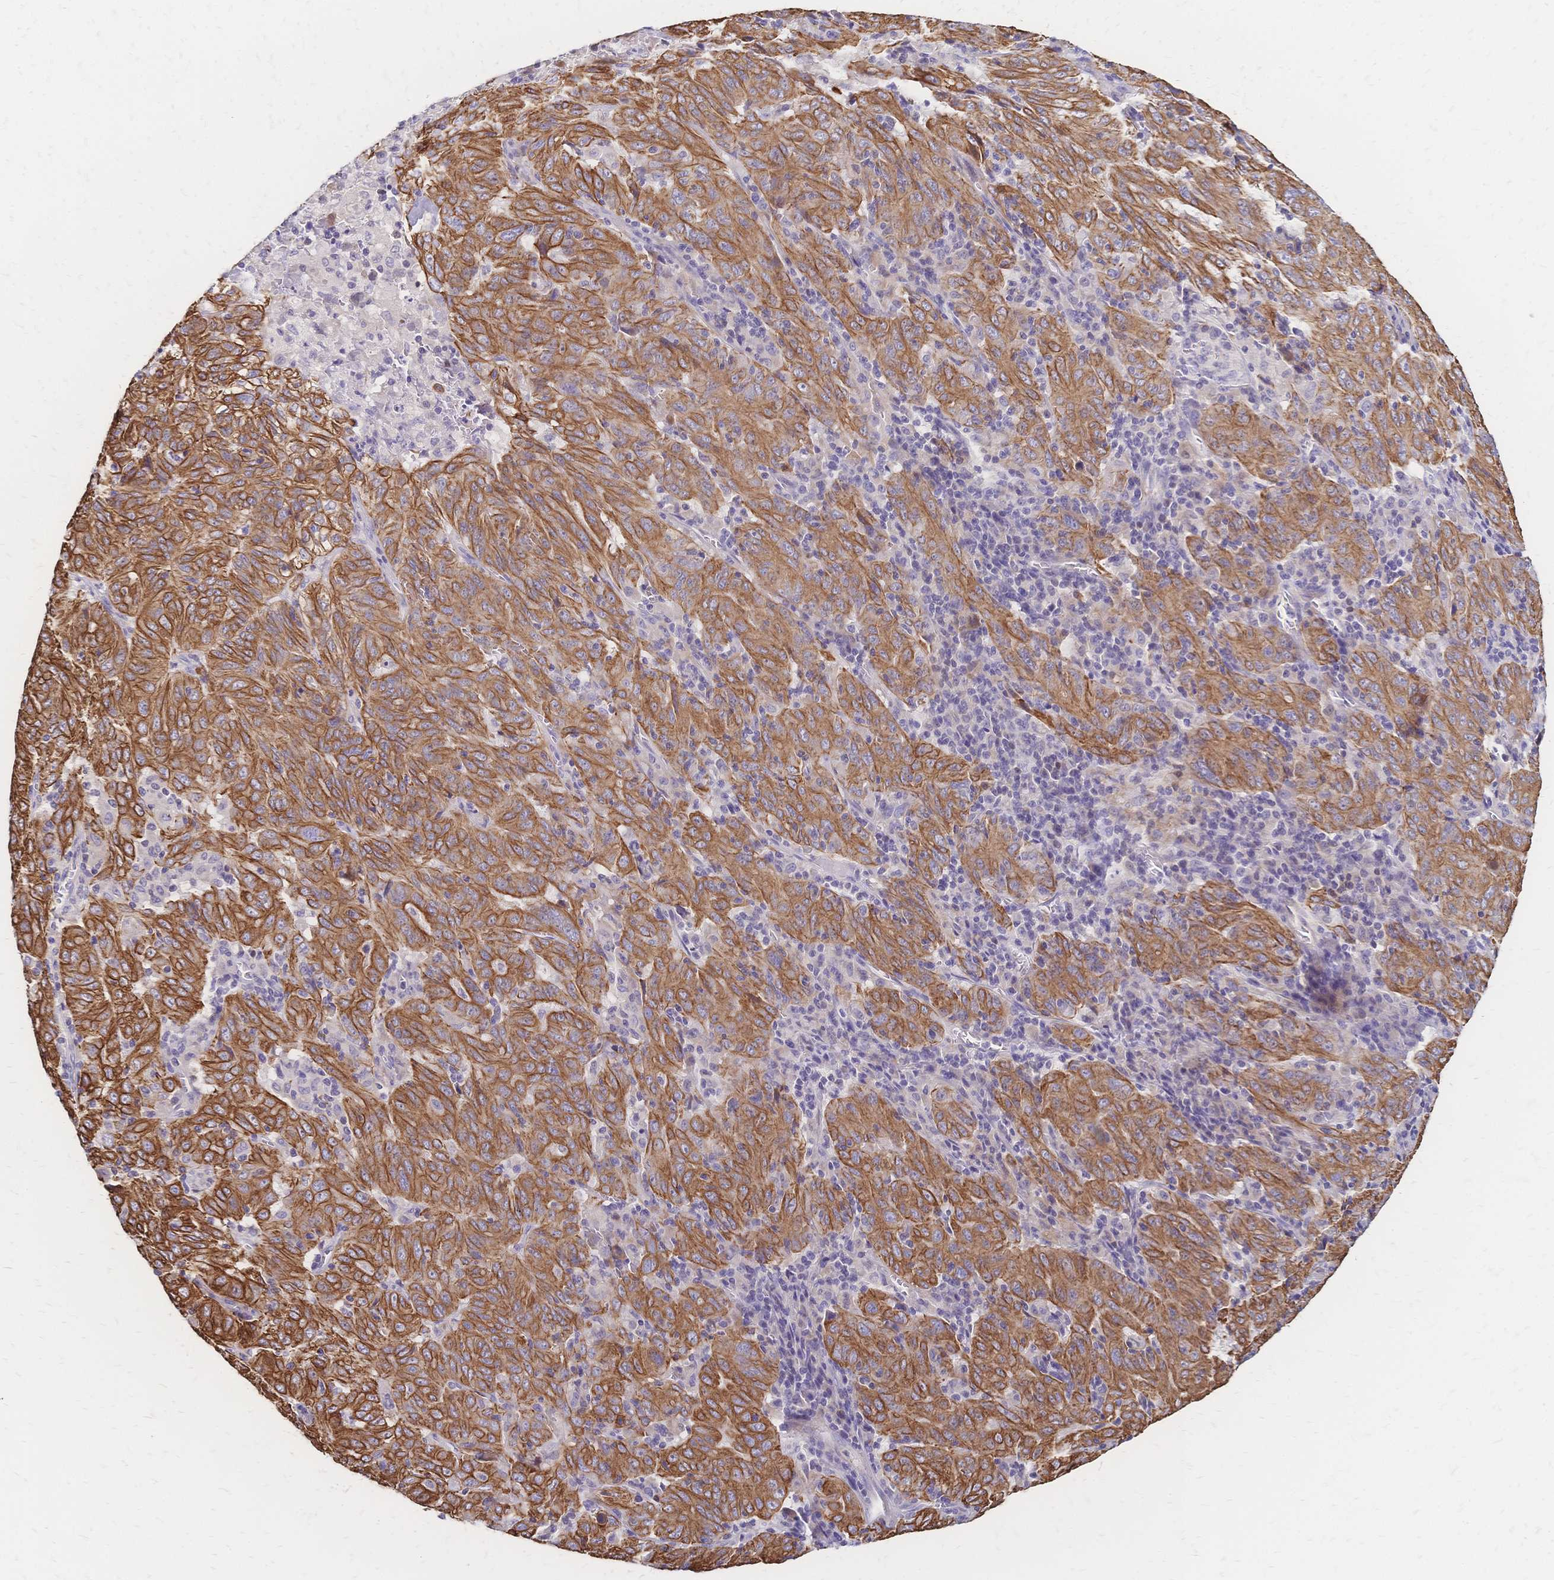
{"staining": {"intensity": "strong", "quantity": ">75%", "location": "cytoplasmic/membranous"}, "tissue": "pancreatic cancer", "cell_type": "Tumor cells", "image_type": "cancer", "snomed": [{"axis": "morphology", "description": "Adenocarcinoma, NOS"}, {"axis": "topography", "description": "Pancreas"}], "caption": "IHC (DAB) staining of pancreatic cancer (adenocarcinoma) demonstrates strong cytoplasmic/membranous protein expression in about >75% of tumor cells.", "gene": "DTNB", "patient": {"sex": "male", "age": 63}}